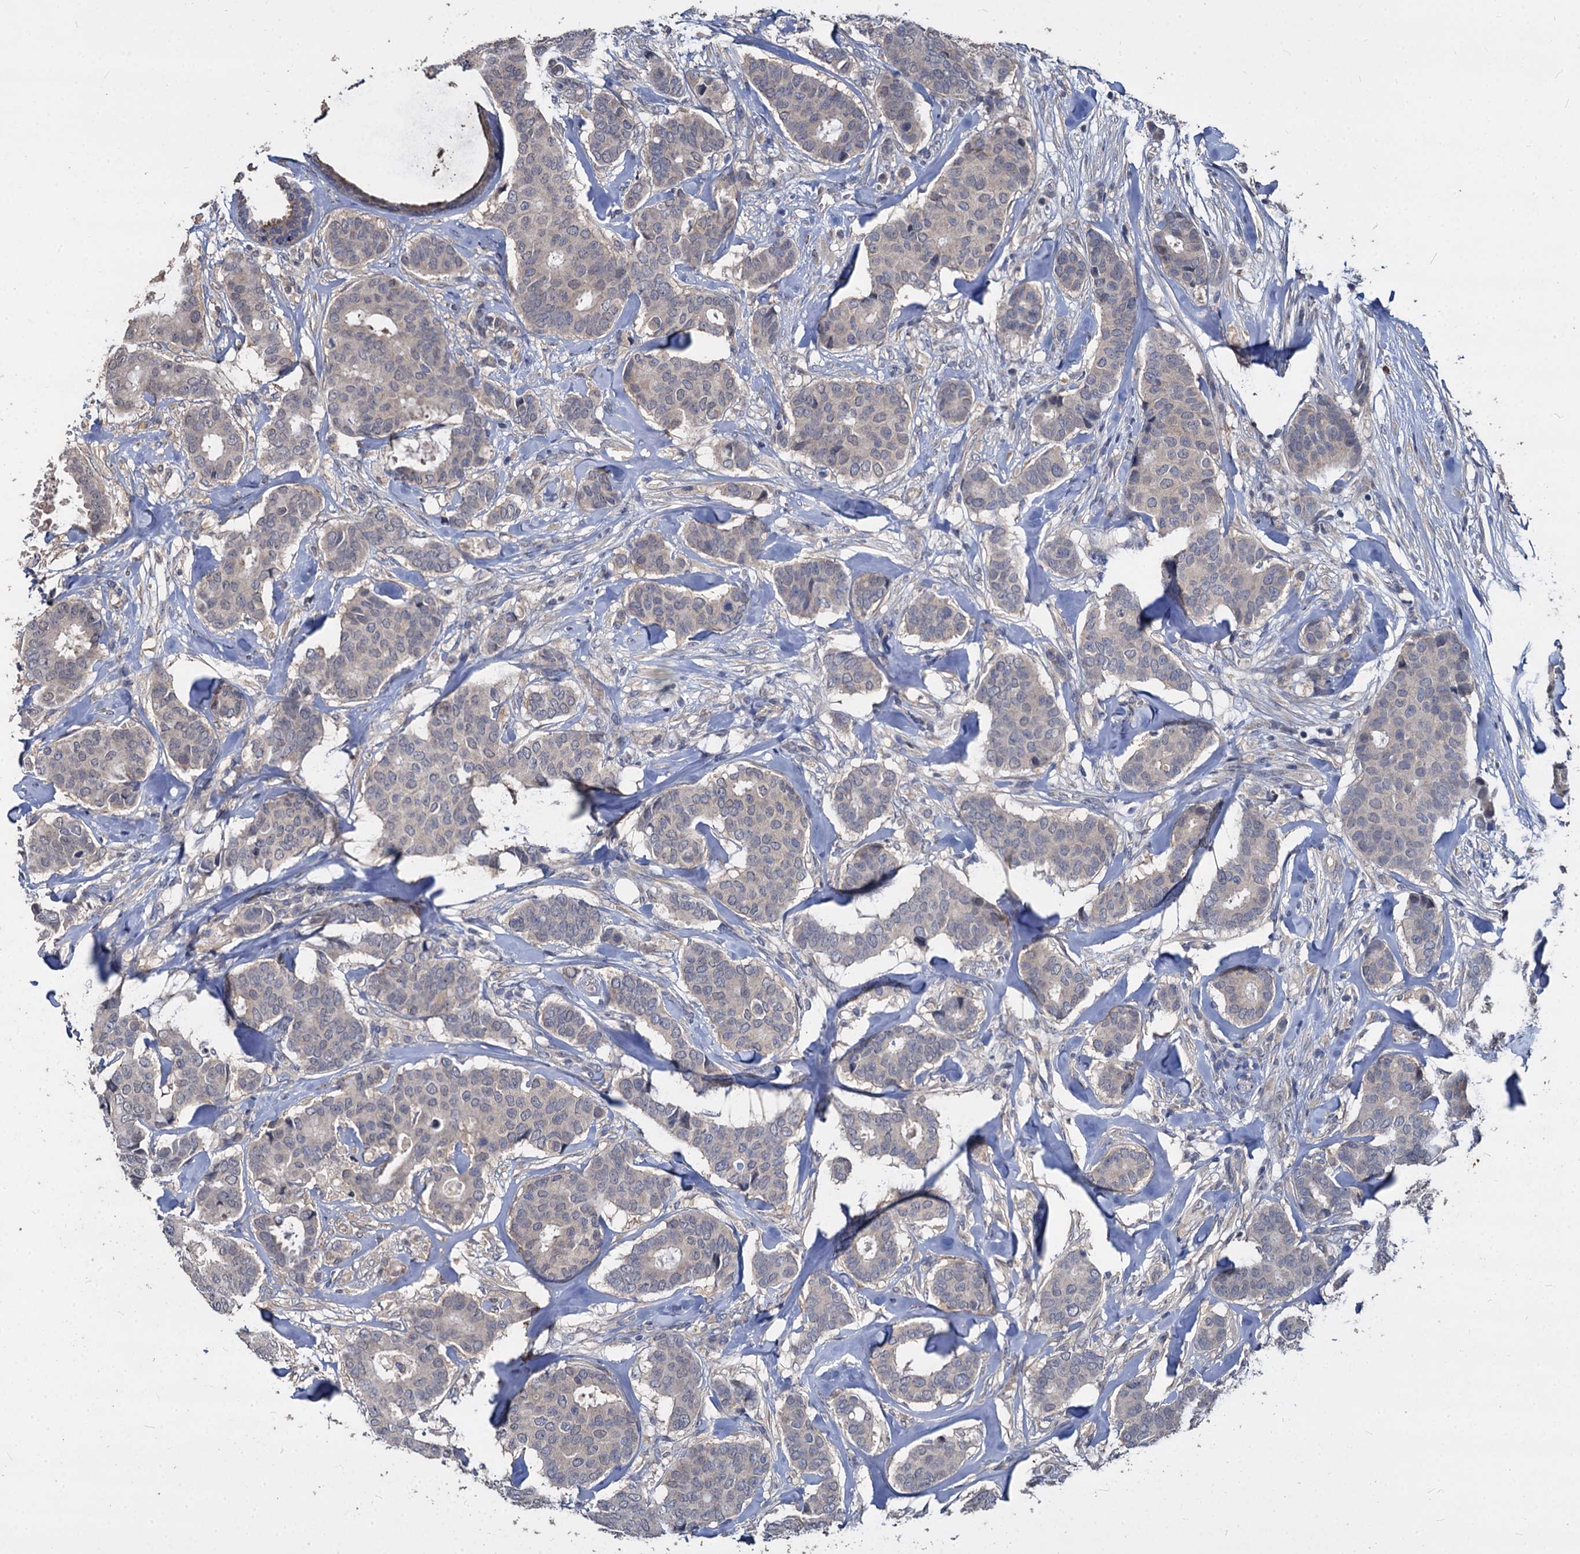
{"staining": {"intensity": "negative", "quantity": "none", "location": "none"}, "tissue": "breast cancer", "cell_type": "Tumor cells", "image_type": "cancer", "snomed": [{"axis": "morphology", "description": "Duct carcinoma"}, {"axis": "topography", "description": "Breast"}], "caption": "High power microscopy photomicrograph of an immunohistochemistry (IHC) photomicrograph of intraductal carcinoma (breast), revealing no significant expression in tumor cells.", "gene": "CCDC184", "patient": {"sex": "female", "age": 75}}